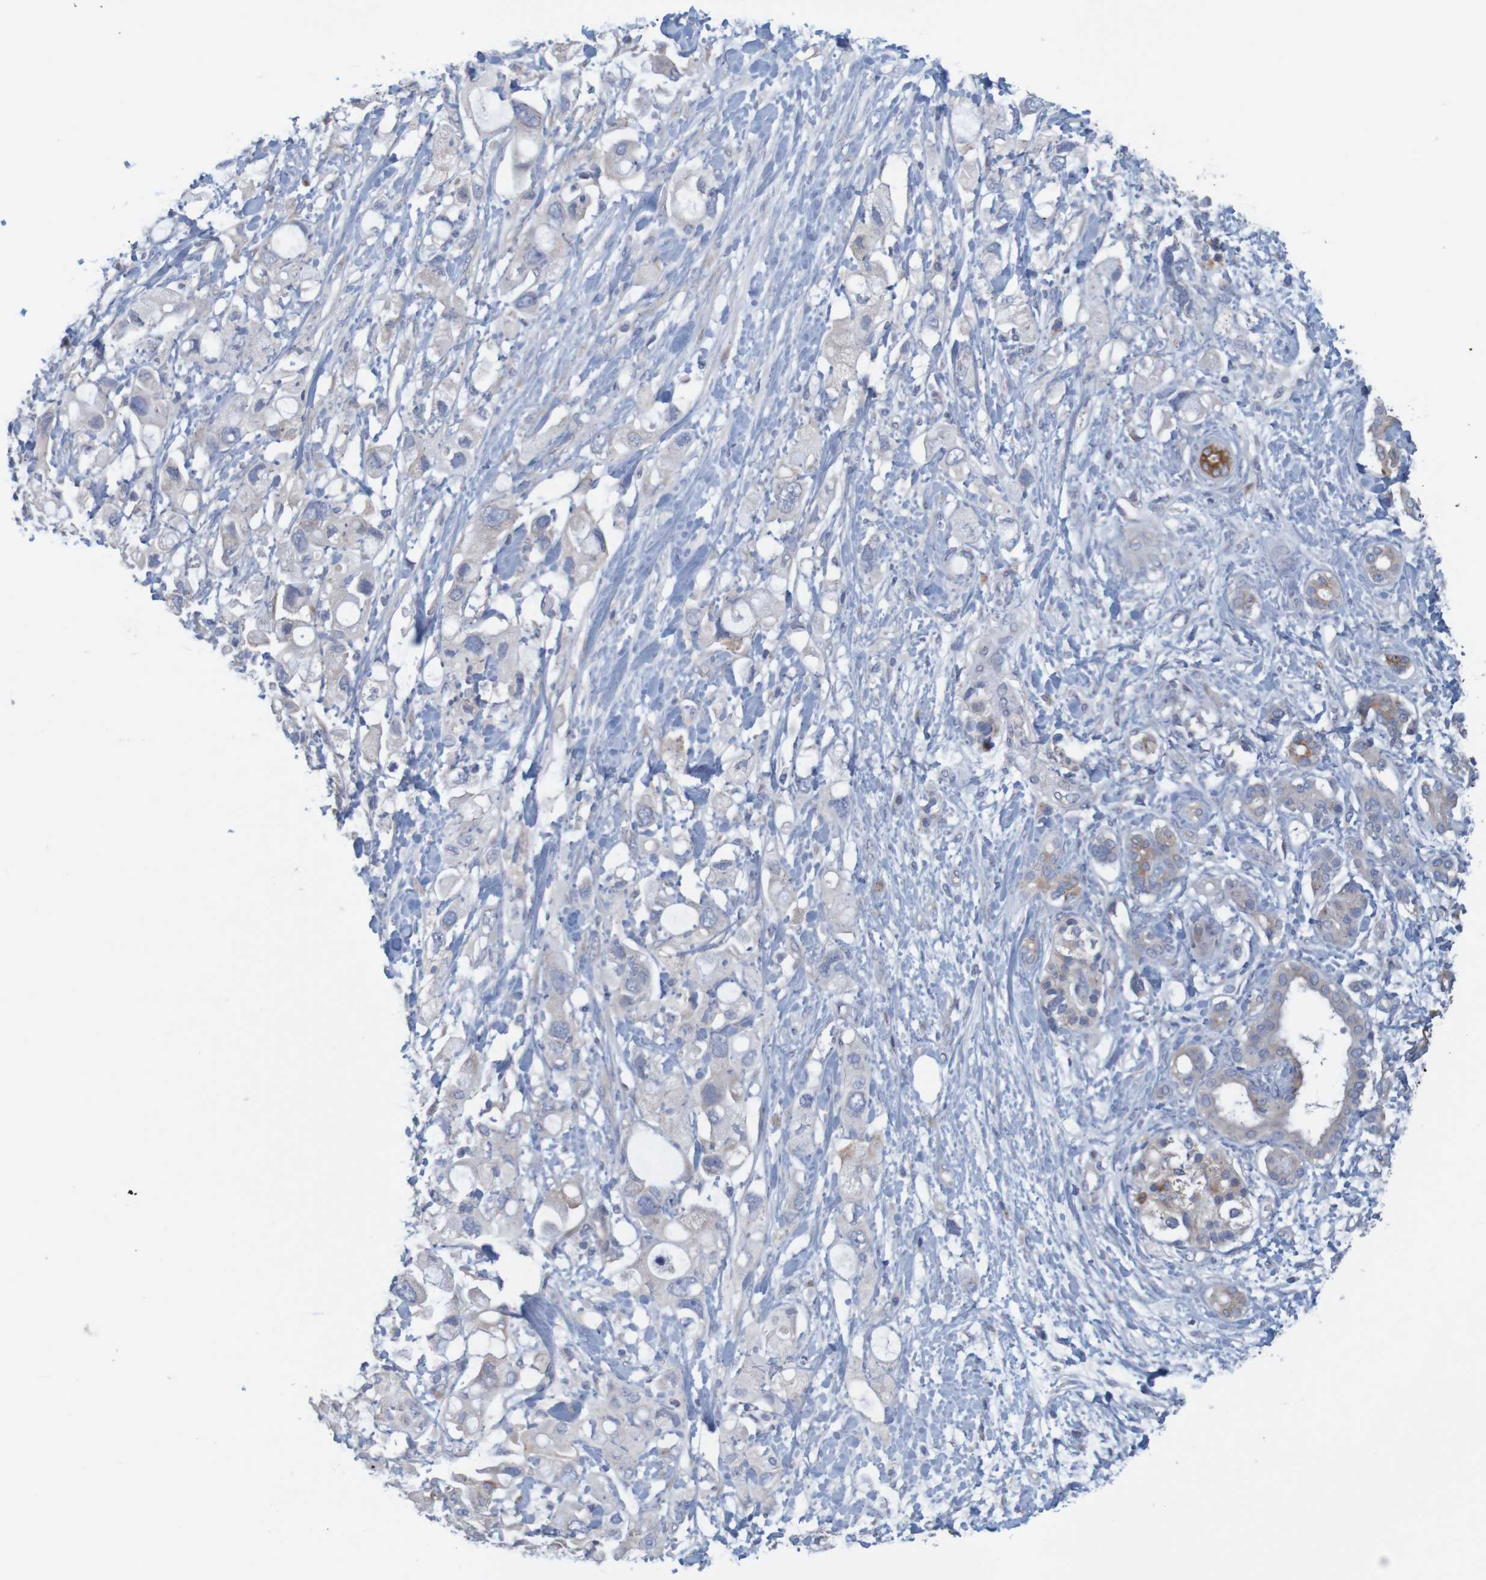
{"staining": {"intensity": "weak", "quantity": "25%-75%", "location": "cytoplasmic/membranous"}, "tissue": "pancreatic cancer", "cell_type": "Tumor cells", "image_type": "cancer", "snomed": [{"axis": "morphology", "description": "Adenocarcinoma, NOS"}, {"axis": "topography", "description": "Pancreas"}], "caption": "Weak cytoplasmic/membranous protein positivity is present in about 25%-75% of tumor cells in pancreatic cancer.", "gene": "KRT23", "patient": {"sex": "female", "age": 56}}